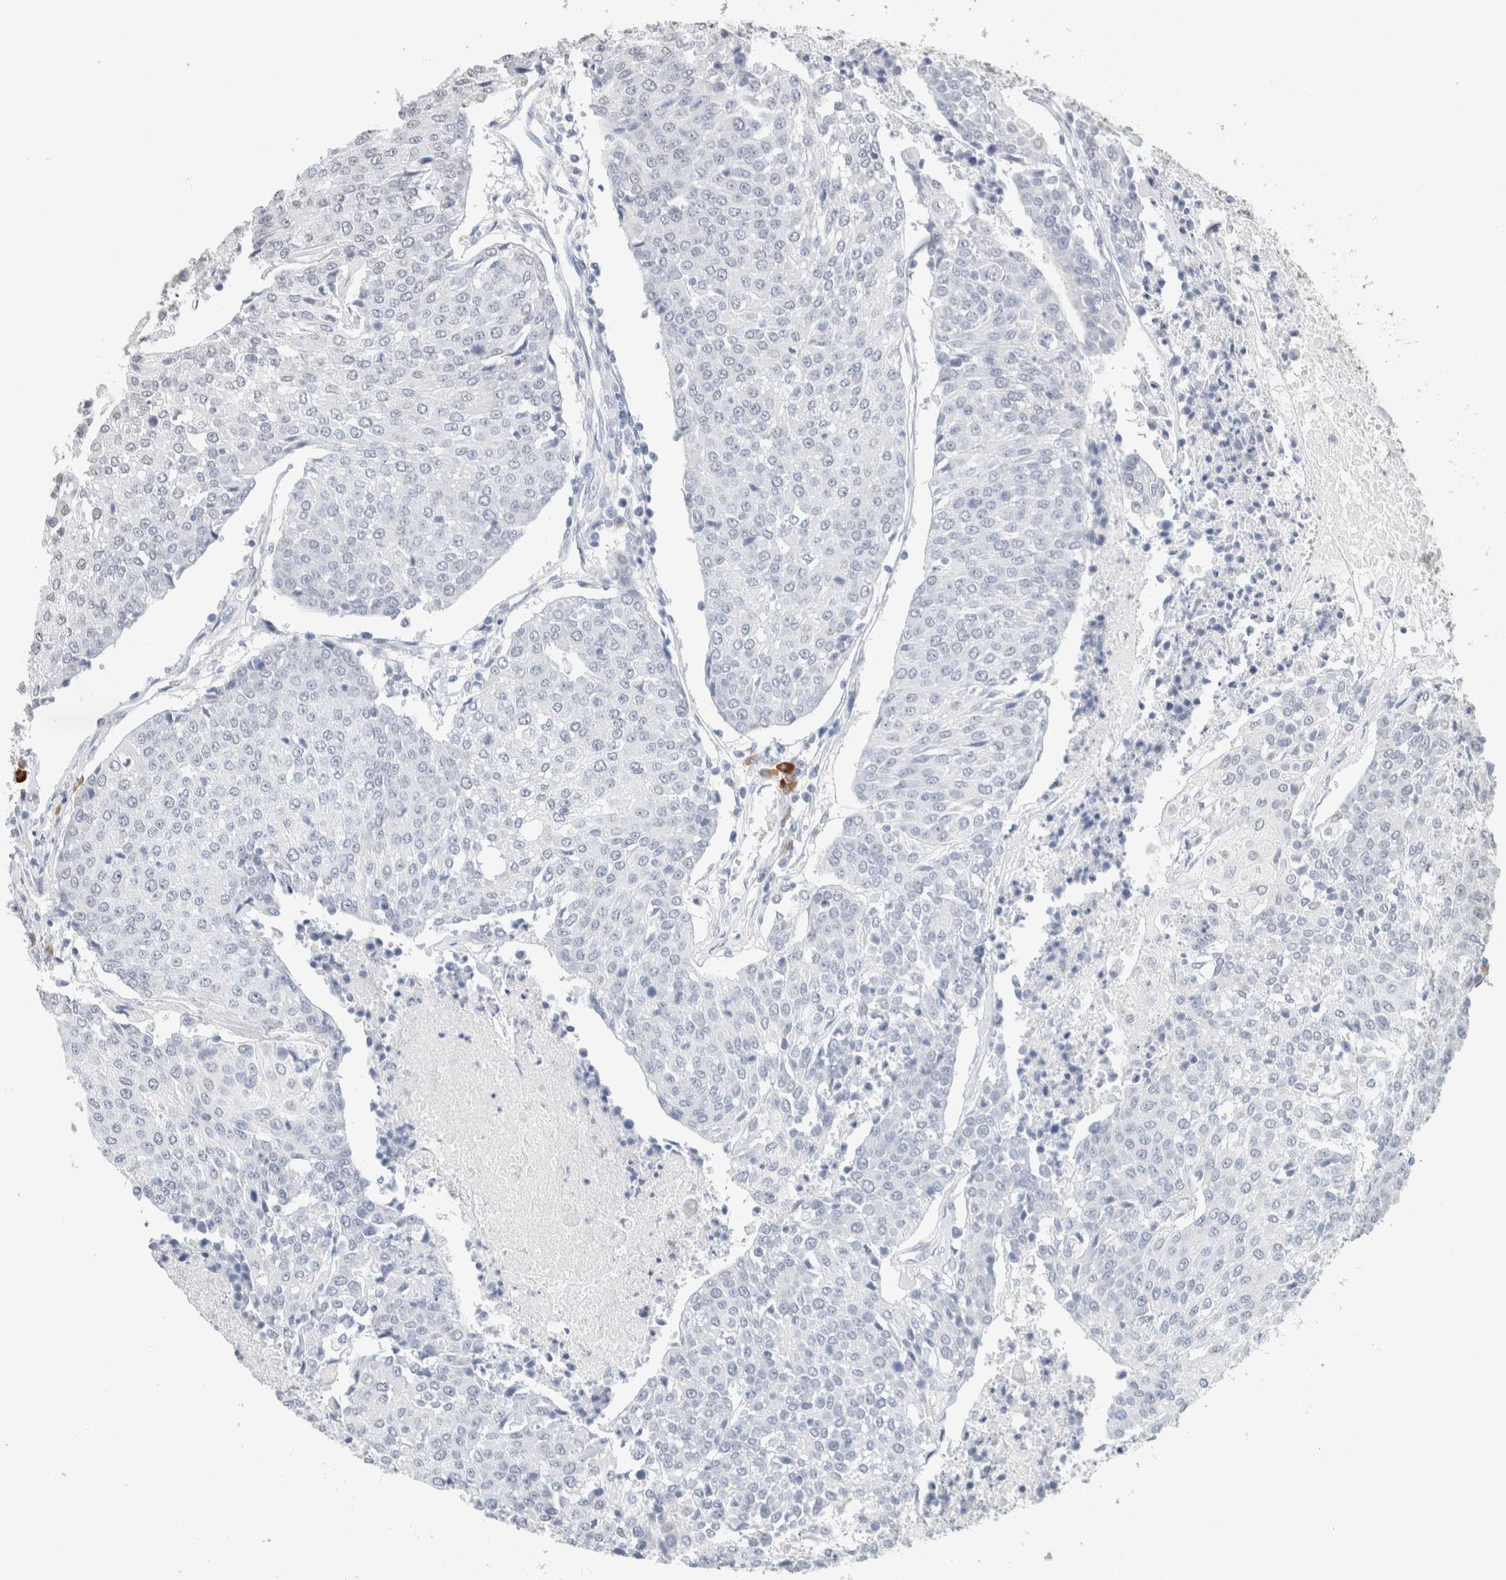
{"staining": {"intensity": "negative", "quantity": "none", "location": "none"}, "tissue": "urothelial cancer", "cell_type": "Tumor cells", "image_type": "cancer", "snomed": [{"axis": "morphology", "description": "Urothelial carcinoma, High grade"}, {"axis": "topography", "description": "Urinary bladder"}], "caption": "A micrograph of urothelial carcinoma (high-grade) stained for a protein shows no brown staining in tumor cells.", "gene": "CD80", "patient": {"sex": "female", "age": 85}}